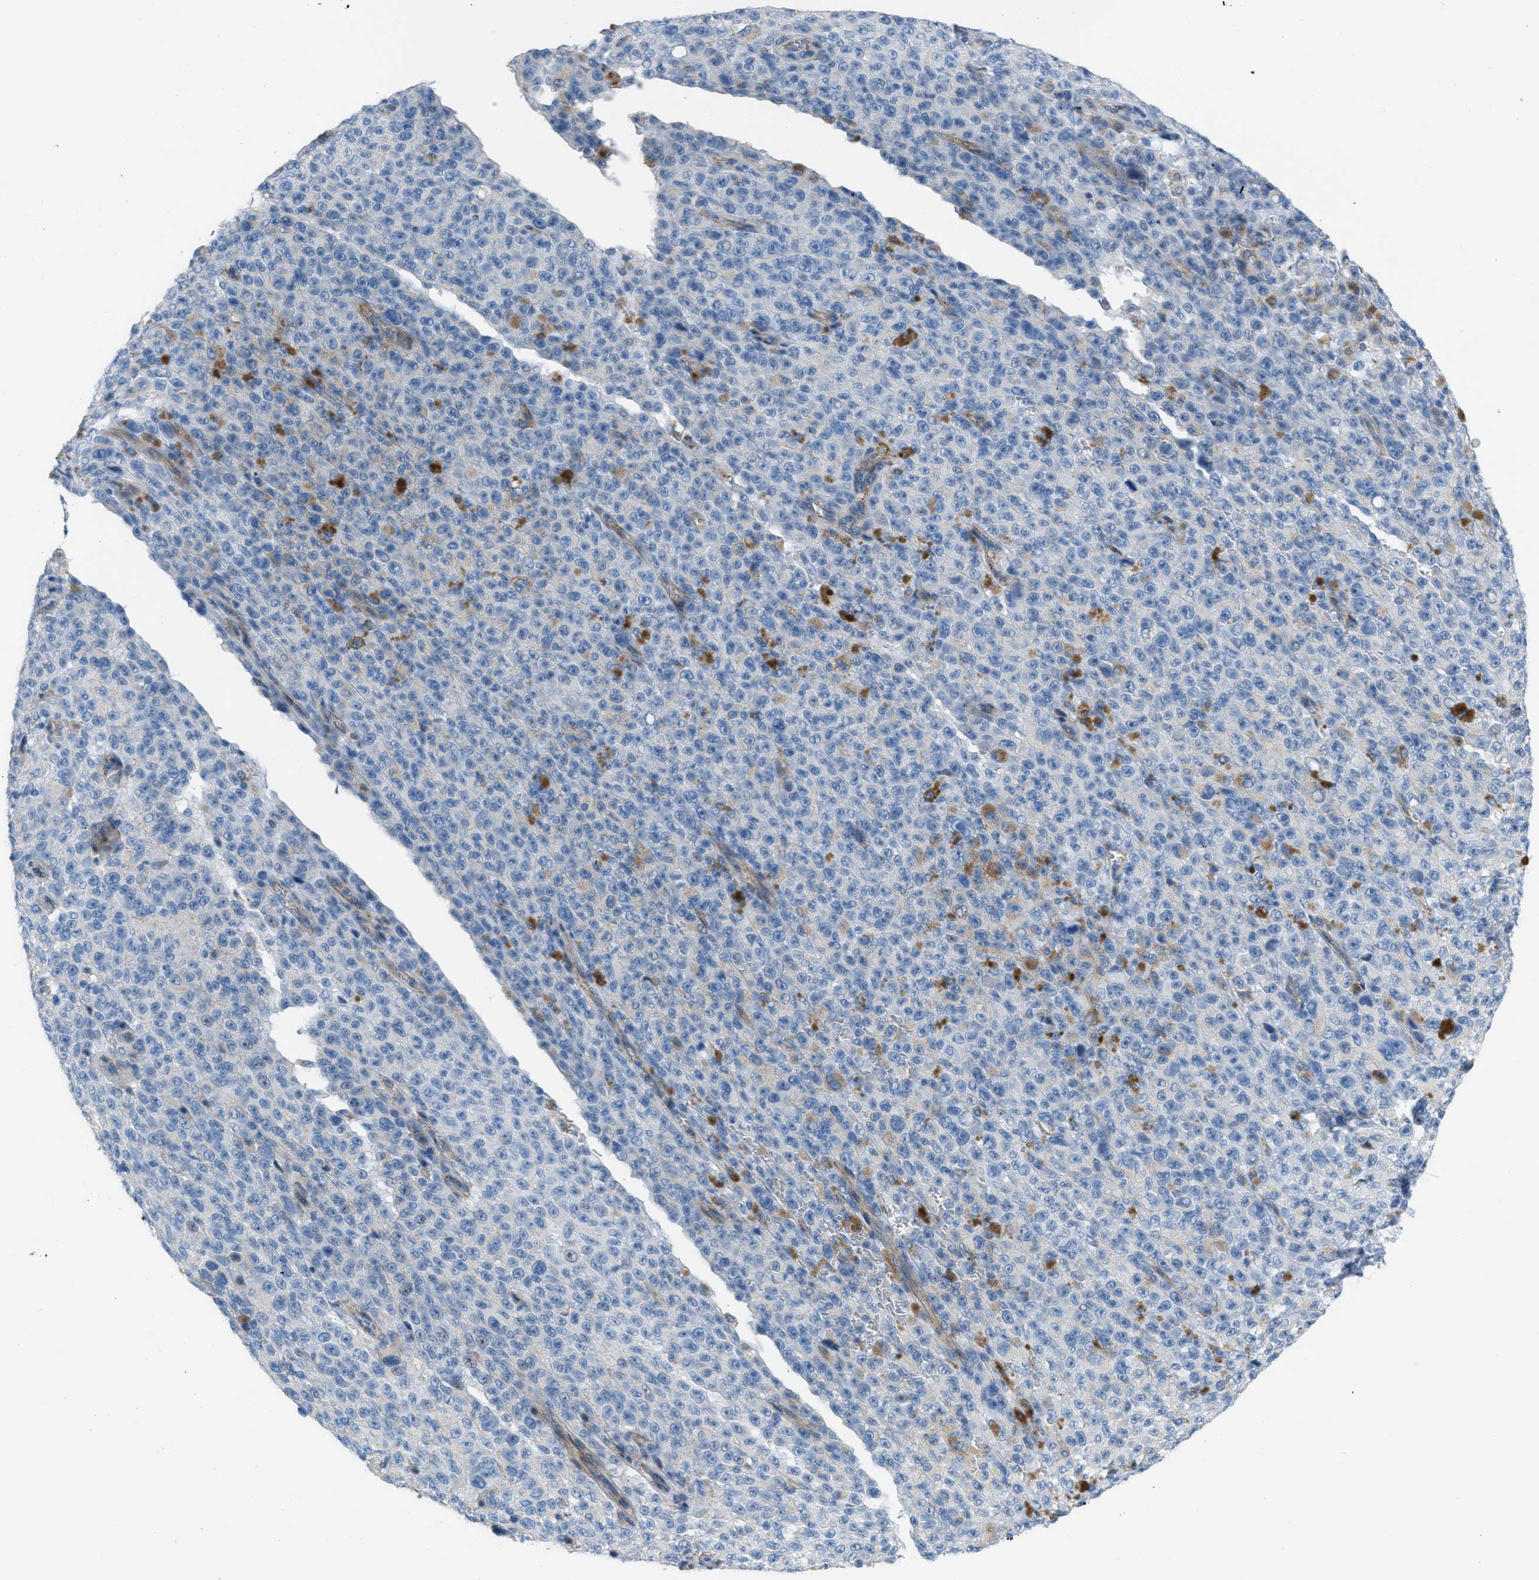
{"staining": {"intensity": "negative", "quantity": "none", "location": "none"}, "tissue": "melanoma", "cell_type": "Tumor cells", "image_type": "cancer", "snomed": [{"axis": "morphology", "description": "Malignant melanoma, NOS"}, {"axis": "topography", "description": "Skin"}], "caption": "This is a photomicrograph of IHC staining of malignant melanoma, which shows no staining in tumor cells.", "gene": "CRB3", "patient": {"sex": "female", "age": 82}}